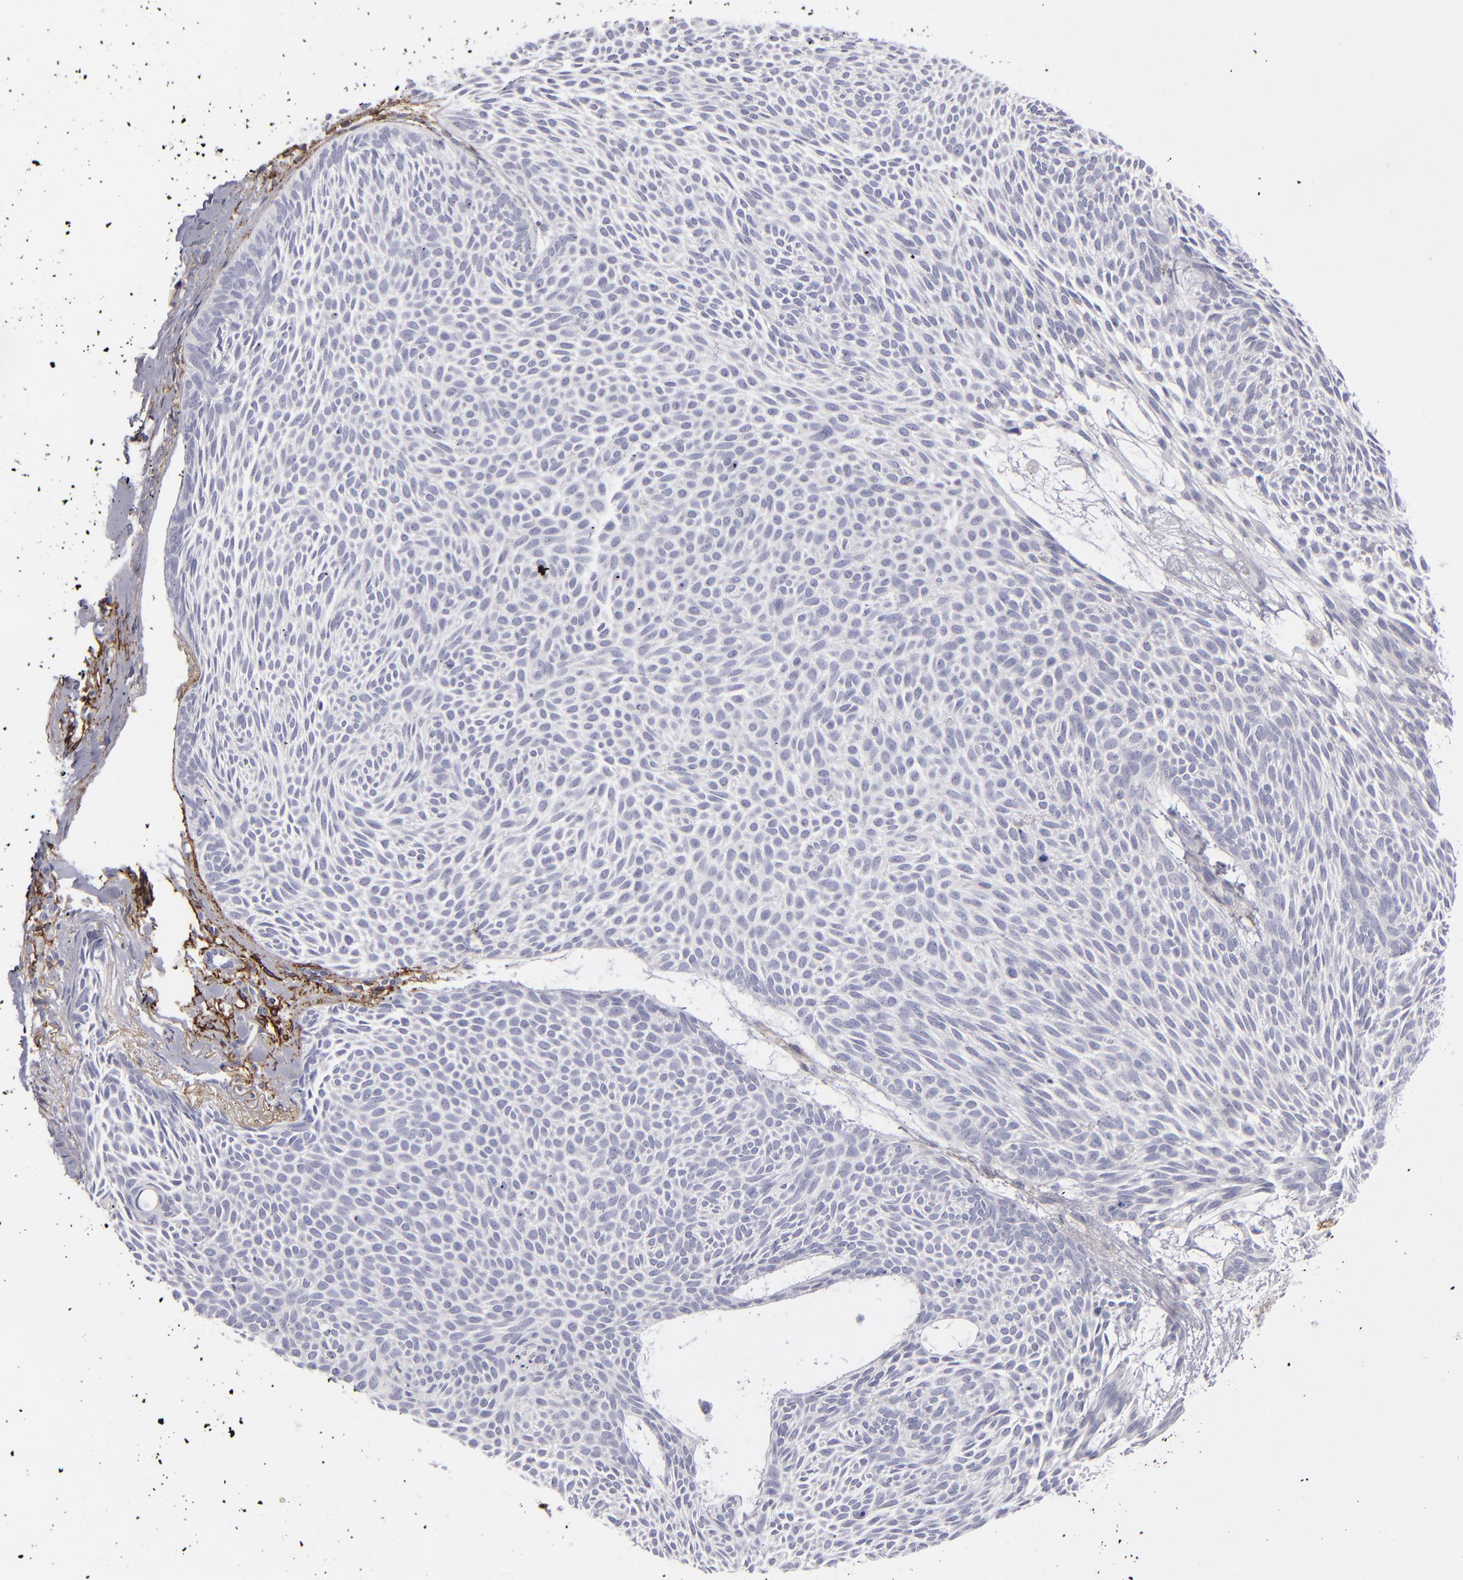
{"staining": {"intensity": "negative", "quantity": "none", "location": "none"}, "tissue": "skin cancer", "cell_type": "Tumor cells", "image_type": "cancer", "snomed": [{"axis": "morphology", "description": "Basal cell carcinoma"}, {"axis": "topography", "description": "Skin"}], "caption": "A photomicrograph of human skin cancer is negative for staining in tumor cells.", "gene": "ANPEP", "patient": {"sex": "male", "age": 84}}